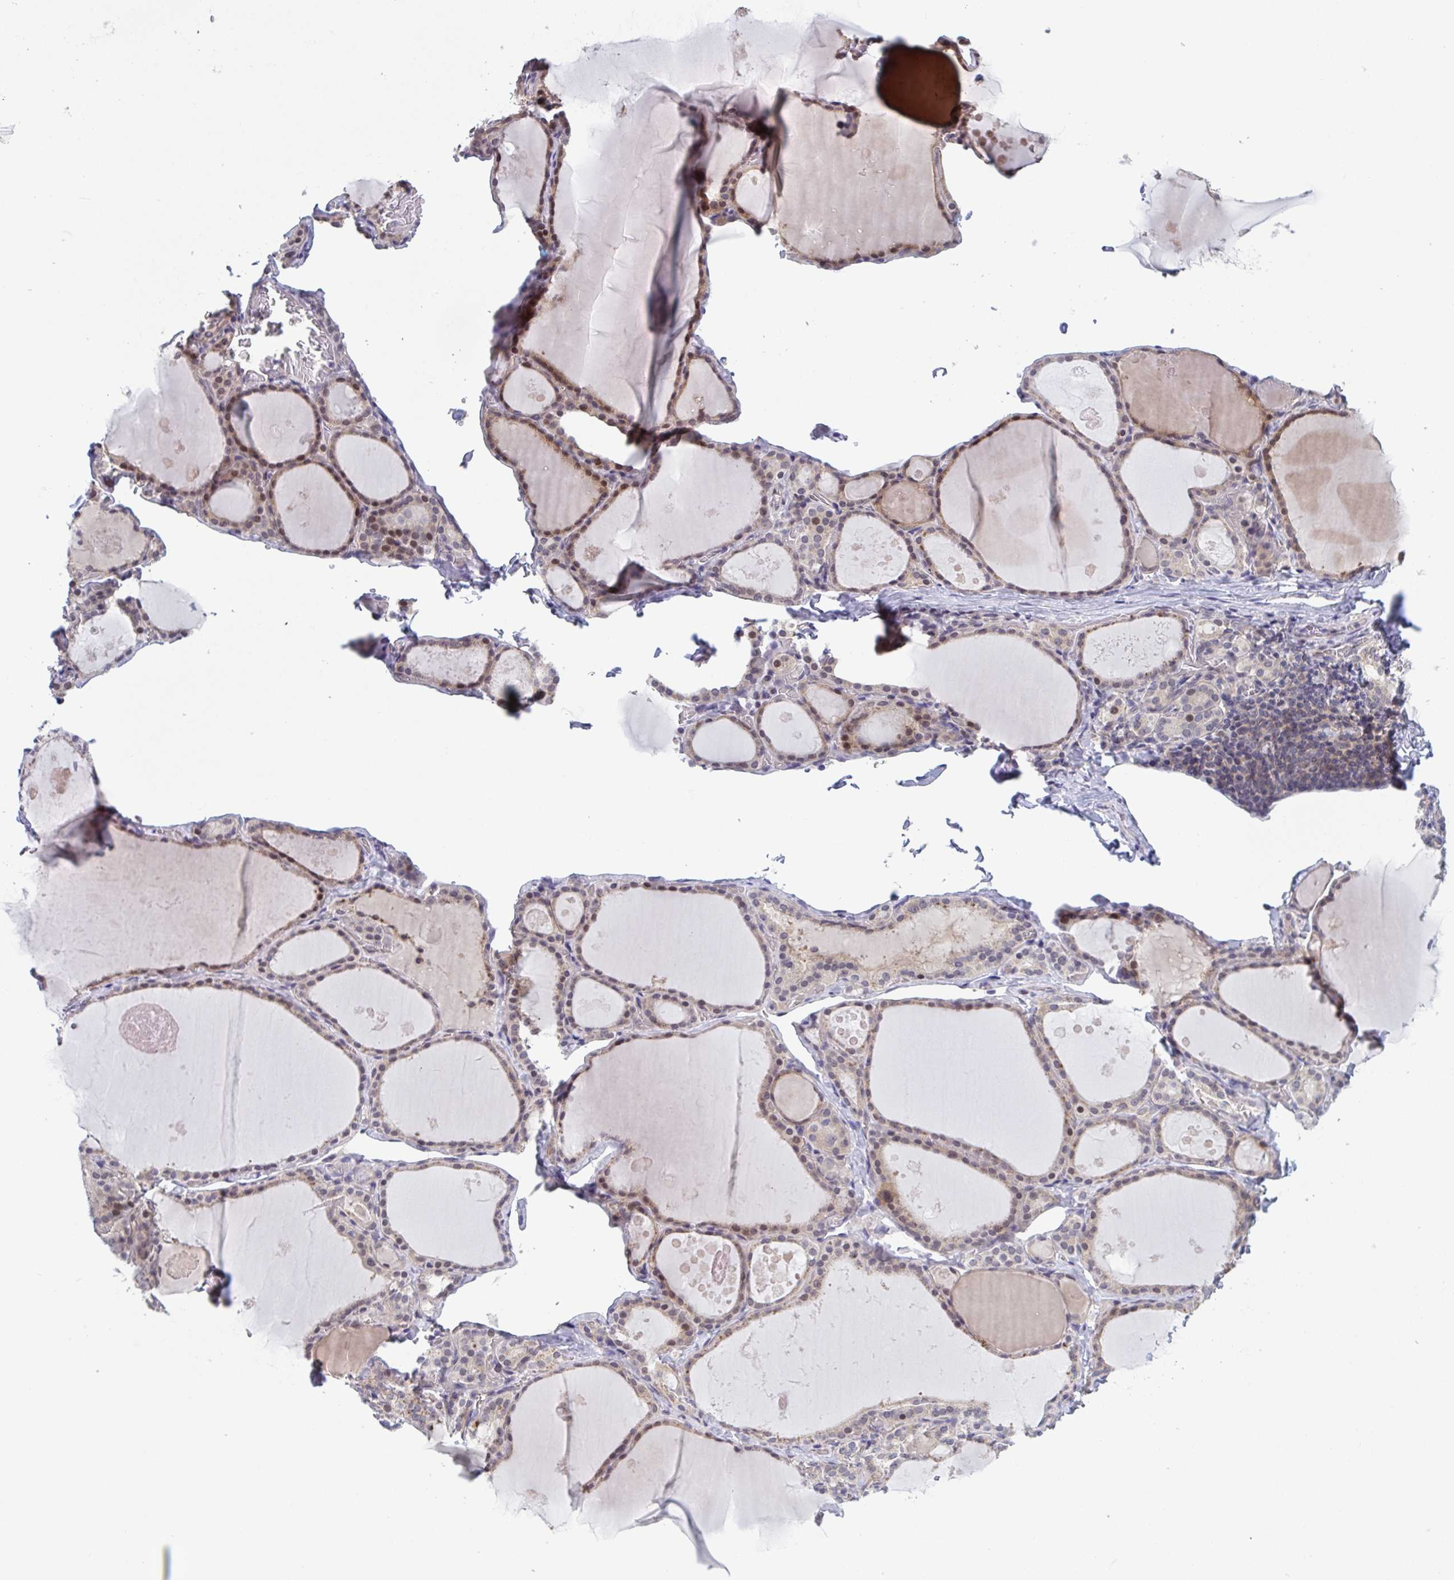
{"staining": {"intensity": "moderate", "quantity": ">75%", "location": "cytoplasmic/membranous,nuclear"}, "tissue": "thyroid gland", "cell_type": "Glandular cells", "image_type": "normal", "snomed": [{"axis": "morphology", "description": "Normal tissue, NOS"}, {"axis": "topography", "description": "Thyroid gland"}], "caption": "The immunohistochemical stain highlights moderate cytoplasmic/membranous,nuclear expression in glandular cells of benign thyroid gland. The staining was performed using DAB (3,3'-diaminobenzidine), with brown indicating positive protein expression. Nuclei are stained blue with hematoxylin.", "gene": "RIOK1", "patient": {"sex": "male", "age": 56}}